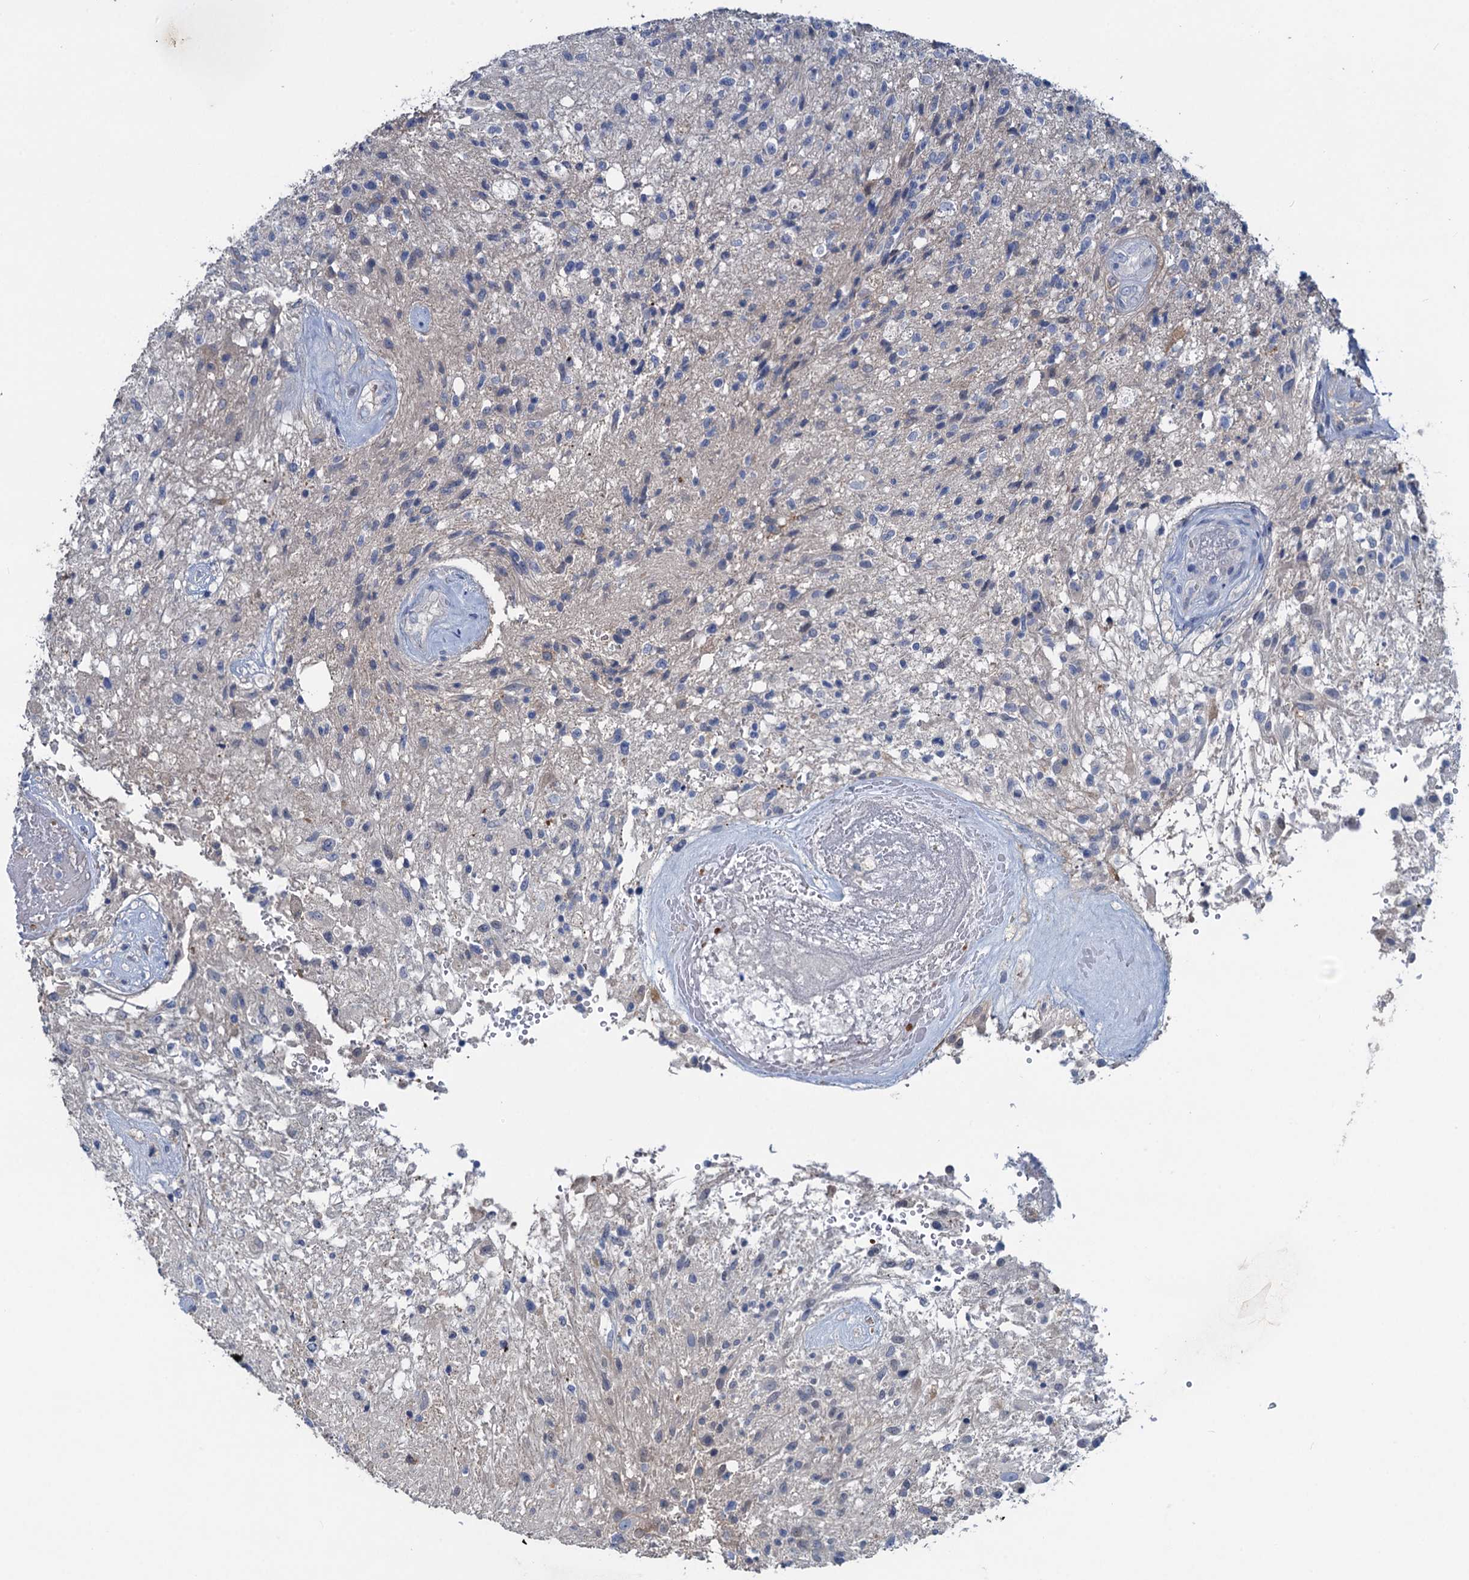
{"staining": {"intensity": "negative", "quantity": "none", "location": "none"}, "tissue": "glioma", "cell_type": "Tumor cells", "image_type": "cancer", "snomed": [{"axis": "morphology", "description": "Glioma, malignant, High grade"}, {"axis": "topography", "description": "Brain"}], "caption": "This is an IHC histopathology image of glioma. There is no positivity in tumor cells.", "gene": "RTKN2", "patient": {"sex": "male", "age": 56}}